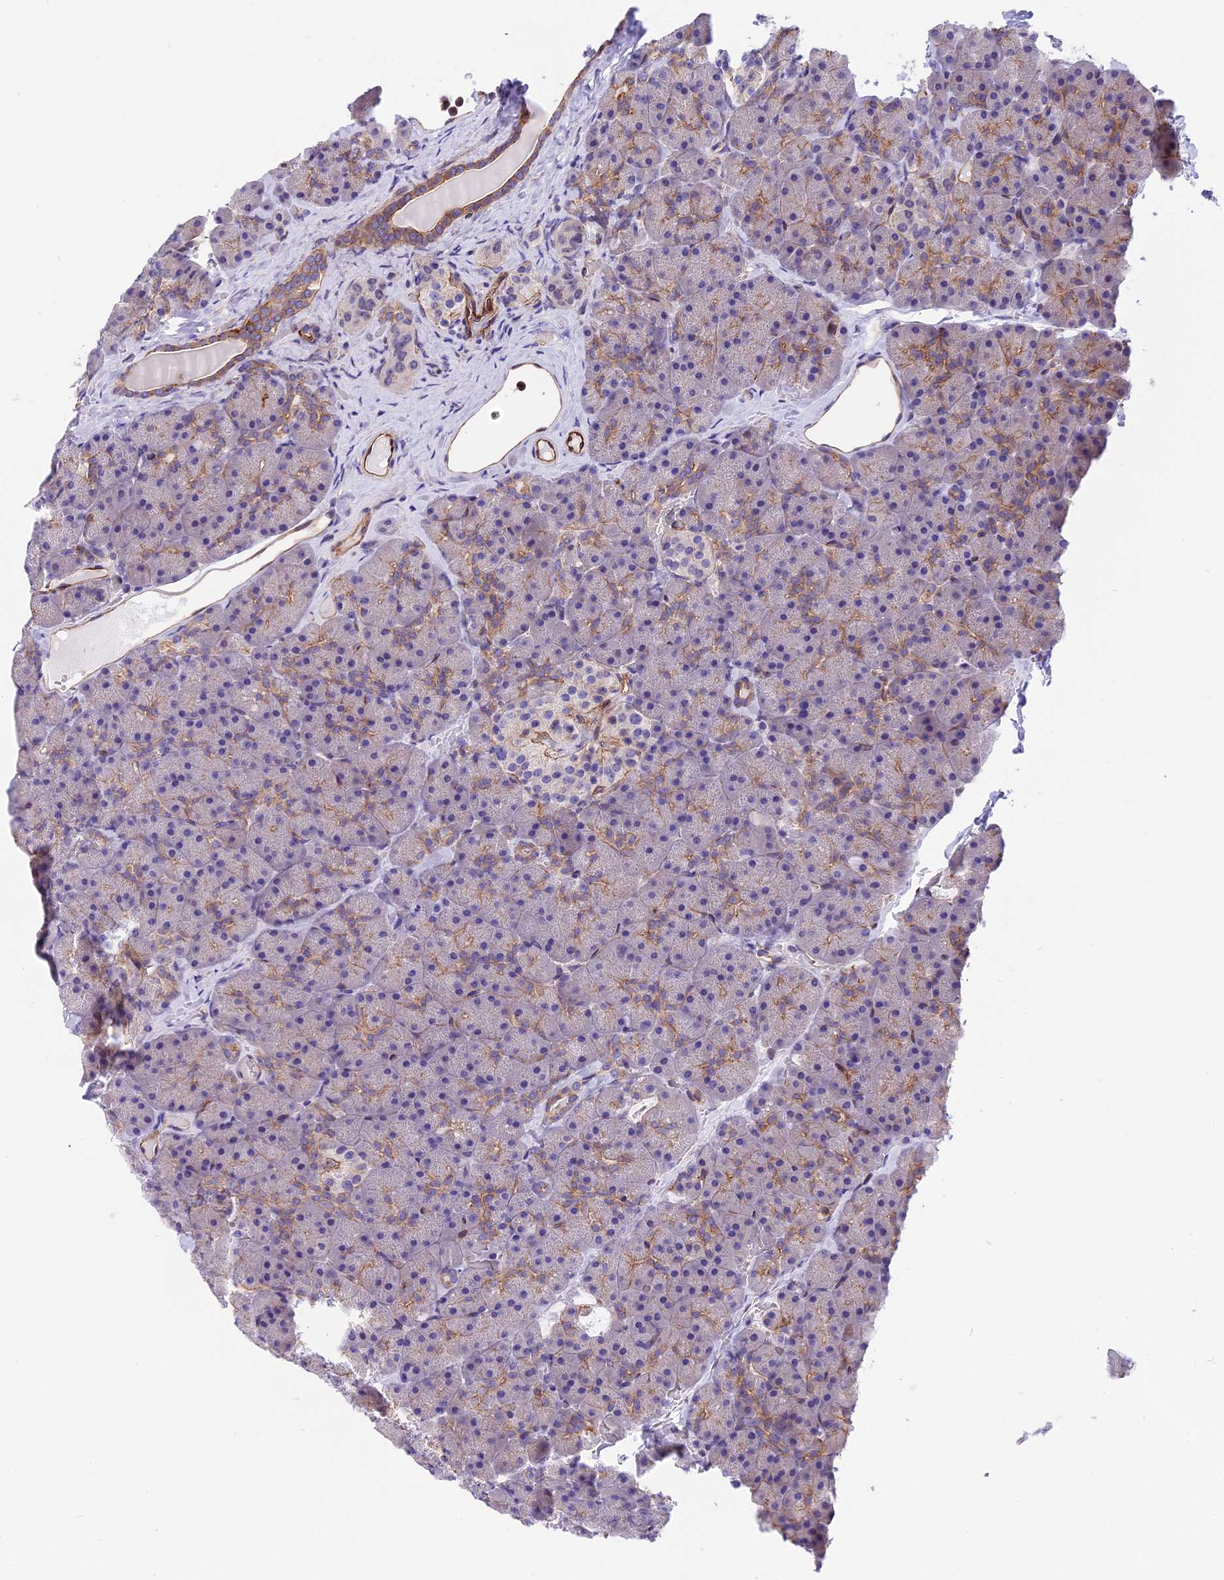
{"staining": {"intensity": "moderate", "quantity": "25%-75%", "location": "cytoplasmic/membranous"}, "tissue": "pancreas", "cell_type": "Exocrine glandular cells", "image_type": "normal", "snomed": [{"axis": "morphology", "description": "Normal tissue, NOS"}, {"axis": "topography", "description": "Pancreas"}], "caption": "A high-resolution photomicrograph shows immunohistochemistry (IHC) staining of benign pancreas, which demonstrates moderate cytoplasmic/membranous expression in approximately 25%-75% of exocrine glandular cells. The staining is performed using DAB brown chromogen to label protein expression. The nuclei are counter-stained blue using hematoxylin.", "gene": "R3HDM4", "patient": {"sex": "male", "age": 36}}